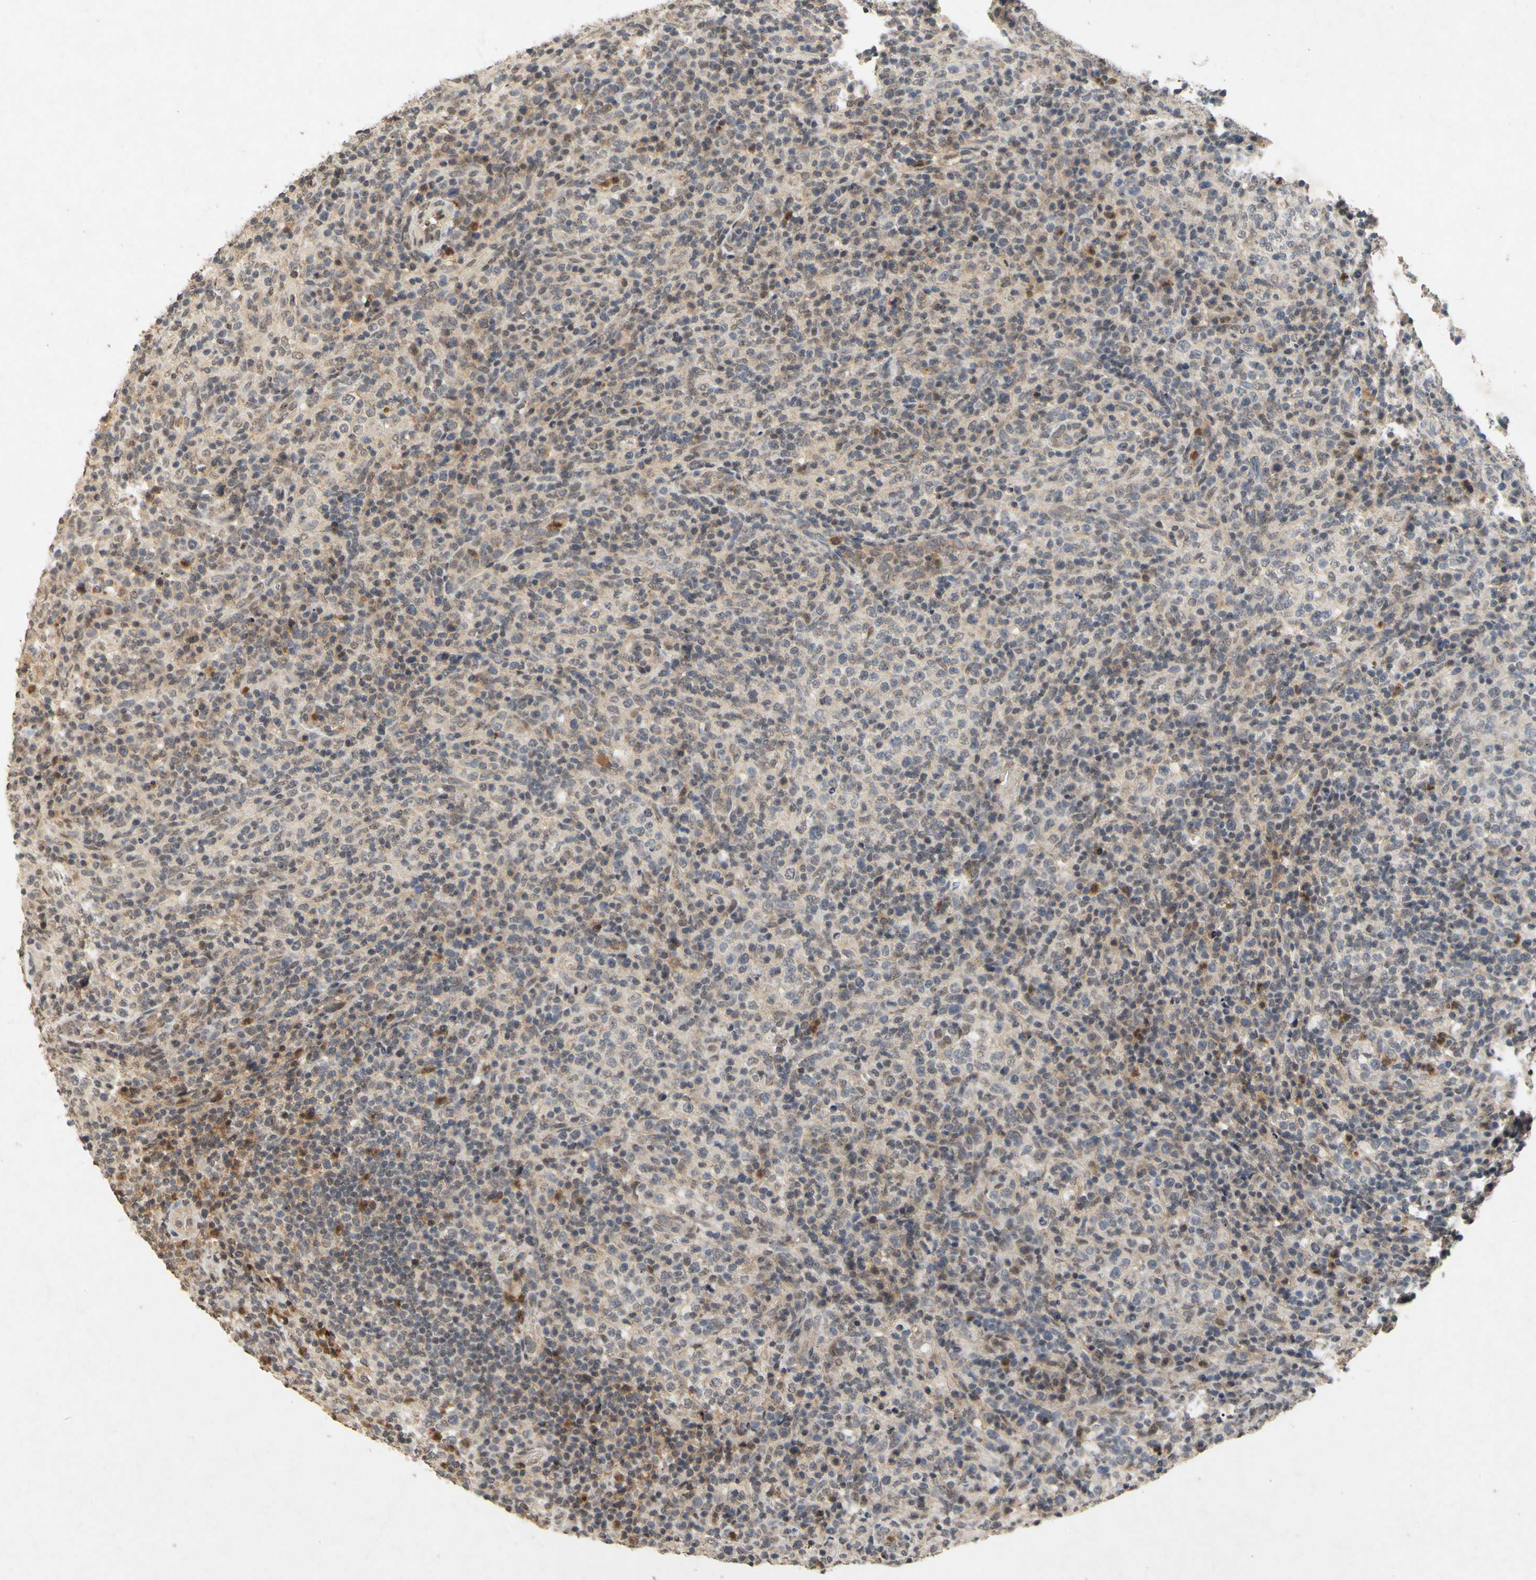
{"staining": {"intensity": "weak", "quantity": "25%-75%", "location": "cytoplasmic/membranous"}, "tissue": "lymphoma", "cell_type": "Tumor cells", "image_type": "cancer", "snomed": [{"axis": "morphology", "description": "Malignant lymphoma, non-Hodgkin's type, High grade"}, {"axis": "topography", "description": "Lymph node"}], "caption": "Immunohistochemical staining of lymphoma displays low levels of weak cytoplasmic/membranous expression in approximately 25%-75% of tumor cells. The staining was performed using DAB (3,3'-diaminobenzidine) to visualize the protein expression in brown, while the nuclei were stained in blue with hematoxylin (Magnification: 20x).", "gene": "CP", "patient": {"sex": "female", "age": 76}}